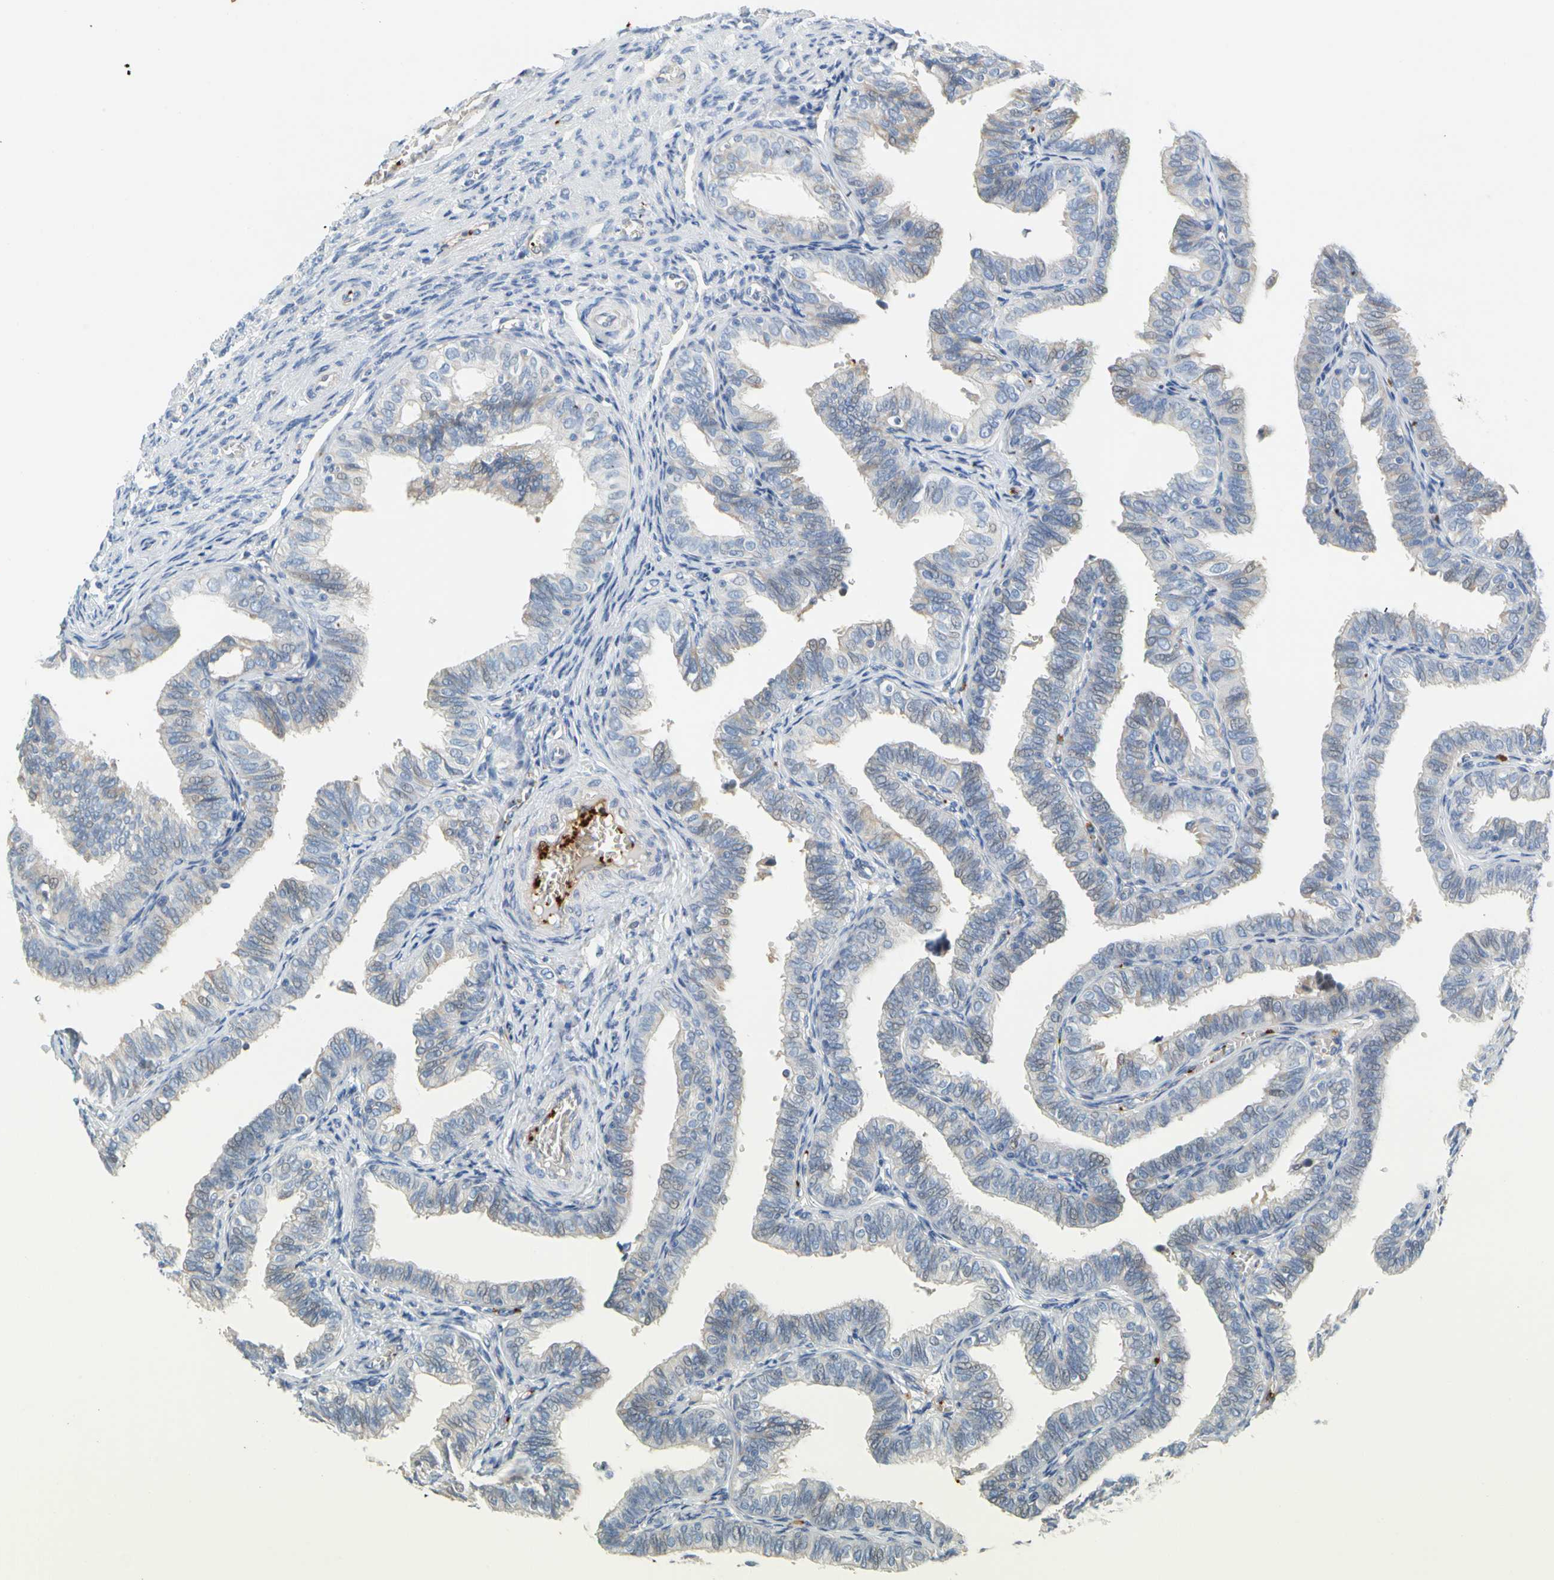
{"staining": {"intensity": "weak", "quantity": "<25%", "location": "cytoplasmic/membranous"}, "tissue": "fallopian tube", "cell_type": "Glandular cells", "image_type": "normal", "snomed": [{"axis": "morphology", "description": "Normal tissue, NOS"}, {"axis": "topography", "description": "Fallopian tube"}], "caption": "This is an immunohistochemistry (IHC) histopathology image of normal fallopian tube. There is no staining in glandular cells.", "gene": "ENSG00000288796", "patient": {"sex": "female", "age": 46}}